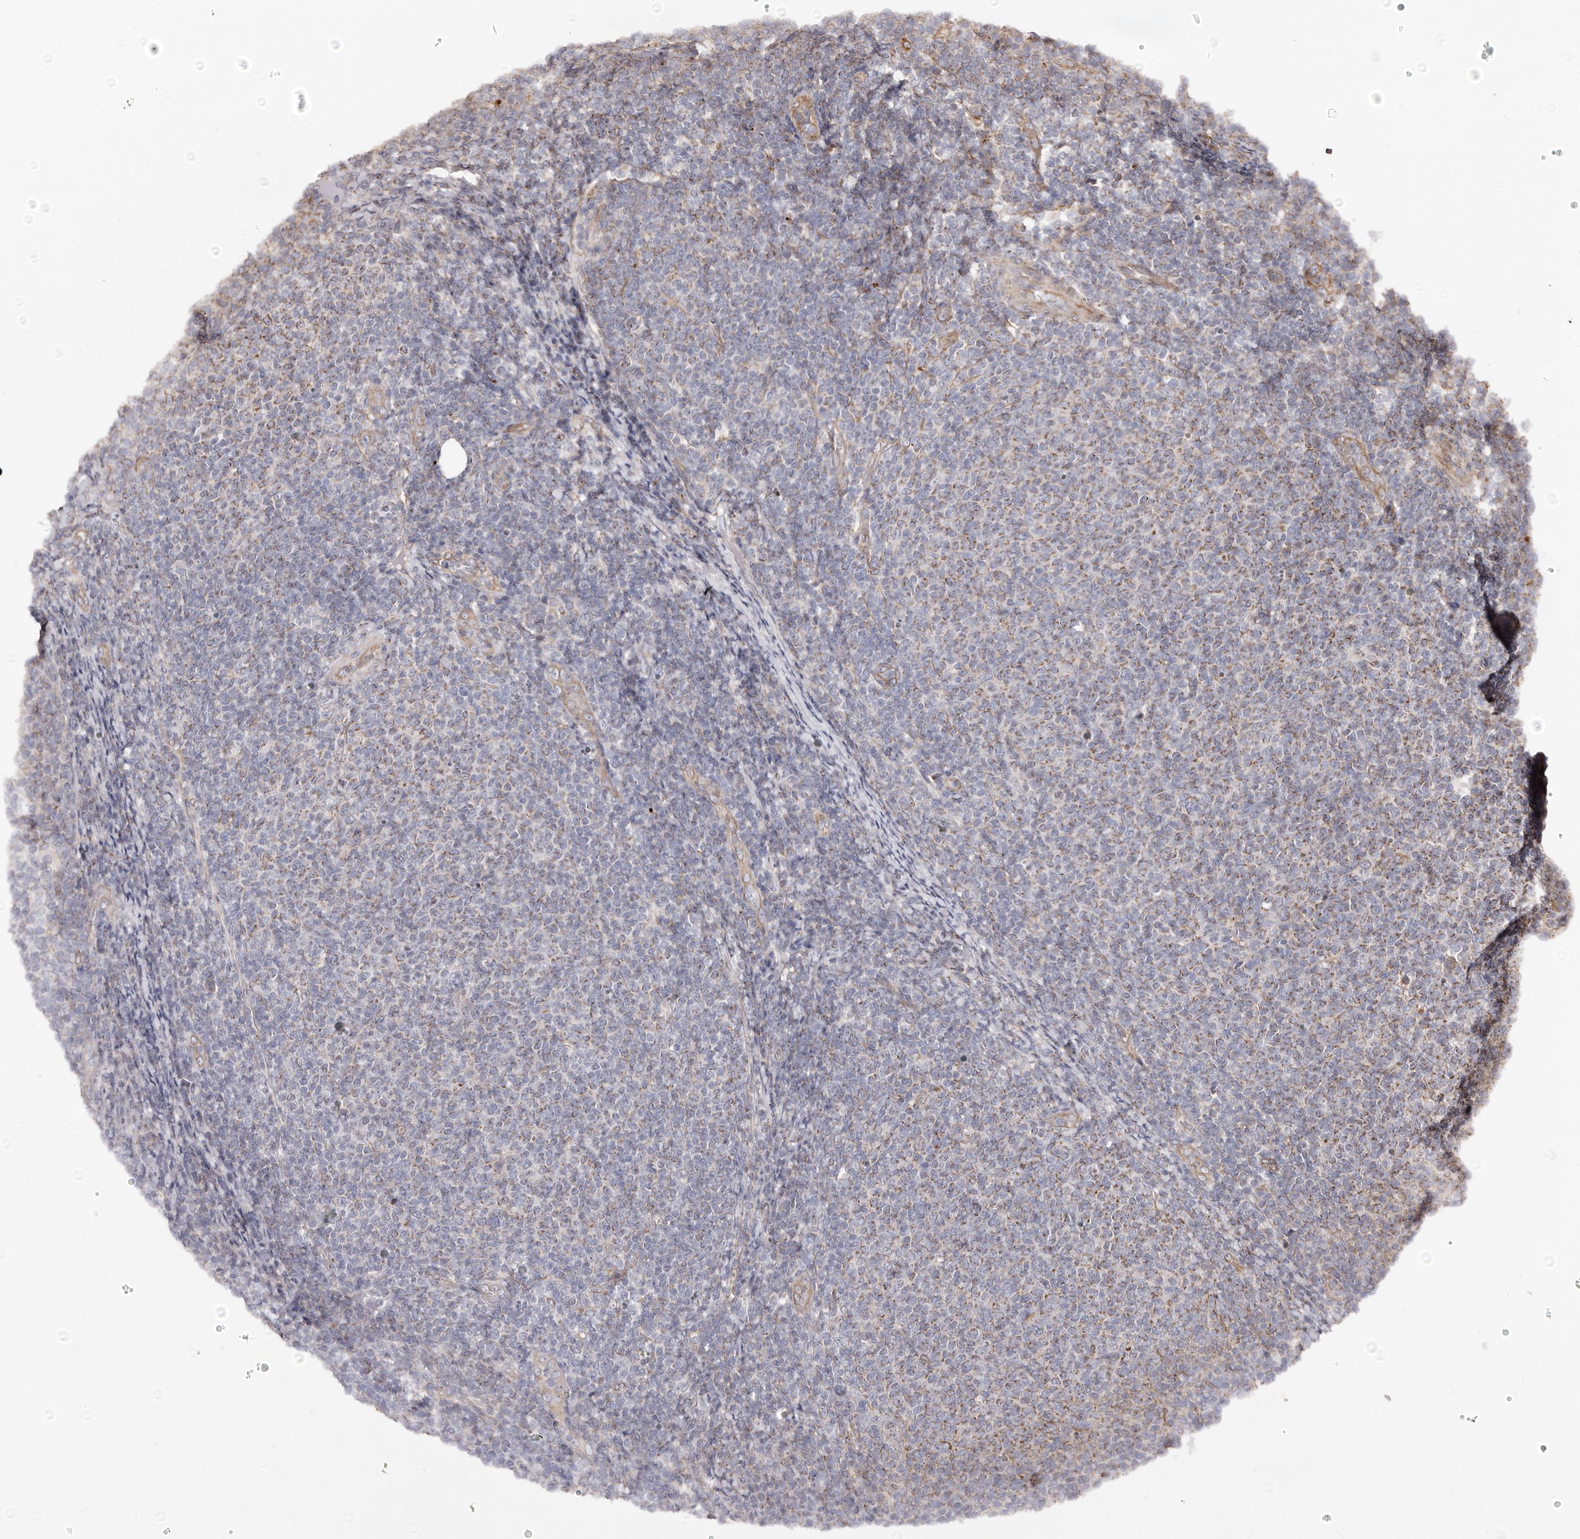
{"staining": {"intensity": "moderate", "quantity": "25%-75%", "location": "cytoplasmic/membranous"}, "tissue": "lymphoma", "cell_type": "Tumor cells", "image_type": "cancer", "snomed": [{"axis": "morphology", "description": "Malignant lymphoma, non-Hodgkin's type, Low grade"}, {"axis": "topography", "description": "Lymph node"}], "caption": "Tumor cells reveal moderate cytoplasmic/membranous staining in approximately 25%-75% of cells in low-grade malignant lymphoma, non-Hodgkin's type. (brown staining indicates protein expression, while blue staining denotes nuclei).", "gene": "MACC1", "patient": {"sex": "male", "age": 66}}